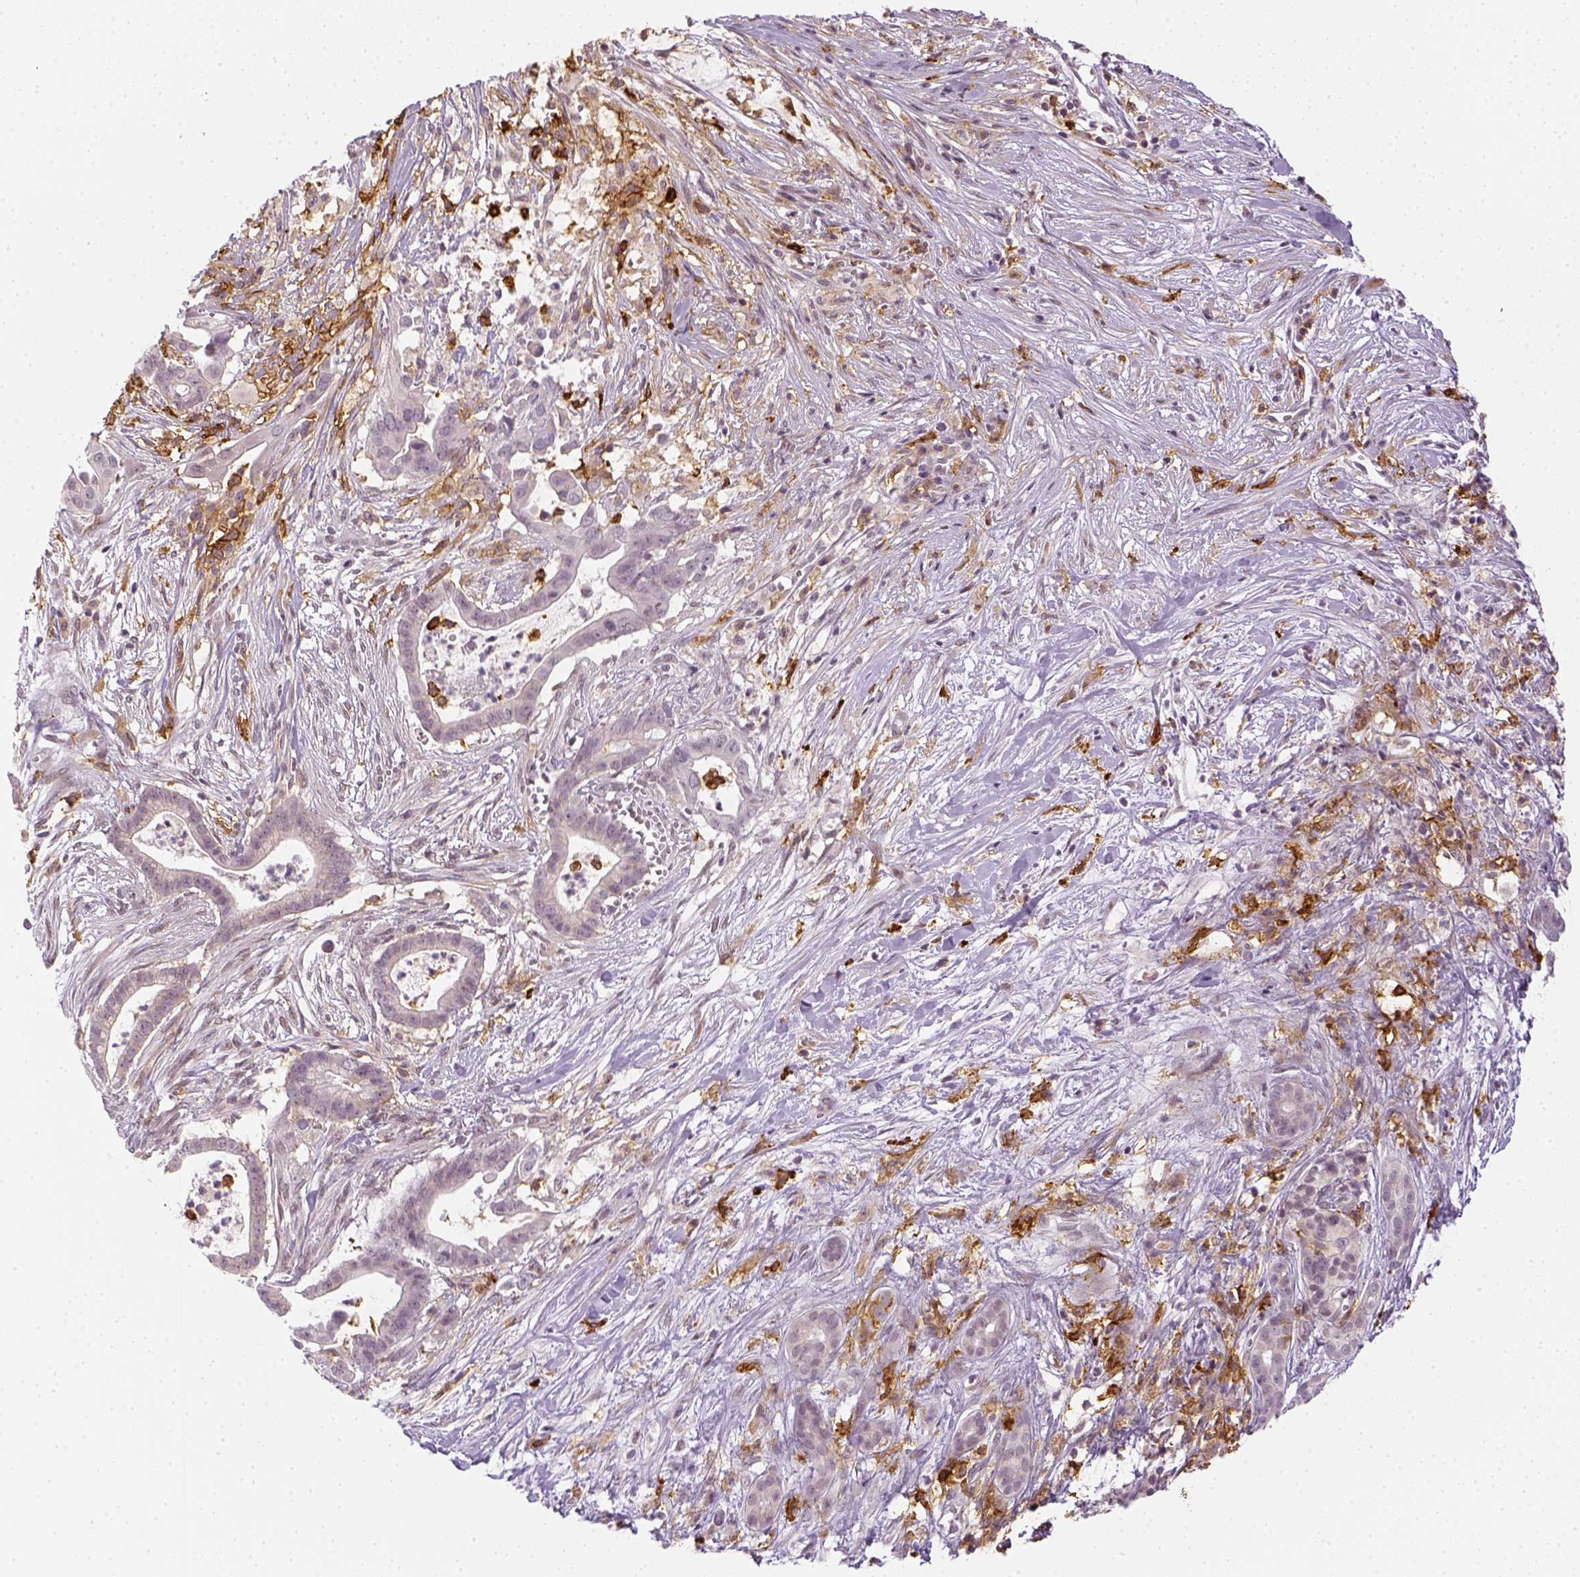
{"staining": {"intensity": "negative", "quantity": "none", "location": "none"}, "tissue": "pancreatic cancer", "cell_type": "Tumor cells", "image_type": "cancer", "snomed": [{"axis": "morphology", "description": "Adenocarcinoma, NOS"}, {"axis": "topography", "description": "Pancreas"}], "caption": "Immunohistochemistry (IHC) image of human adenocarcinoma (pancreatic) stained for a protein (brown), which shows no positivity in tumor cells.", "gene": "CD14", "patient": {"sex": "male", "age": 61}}